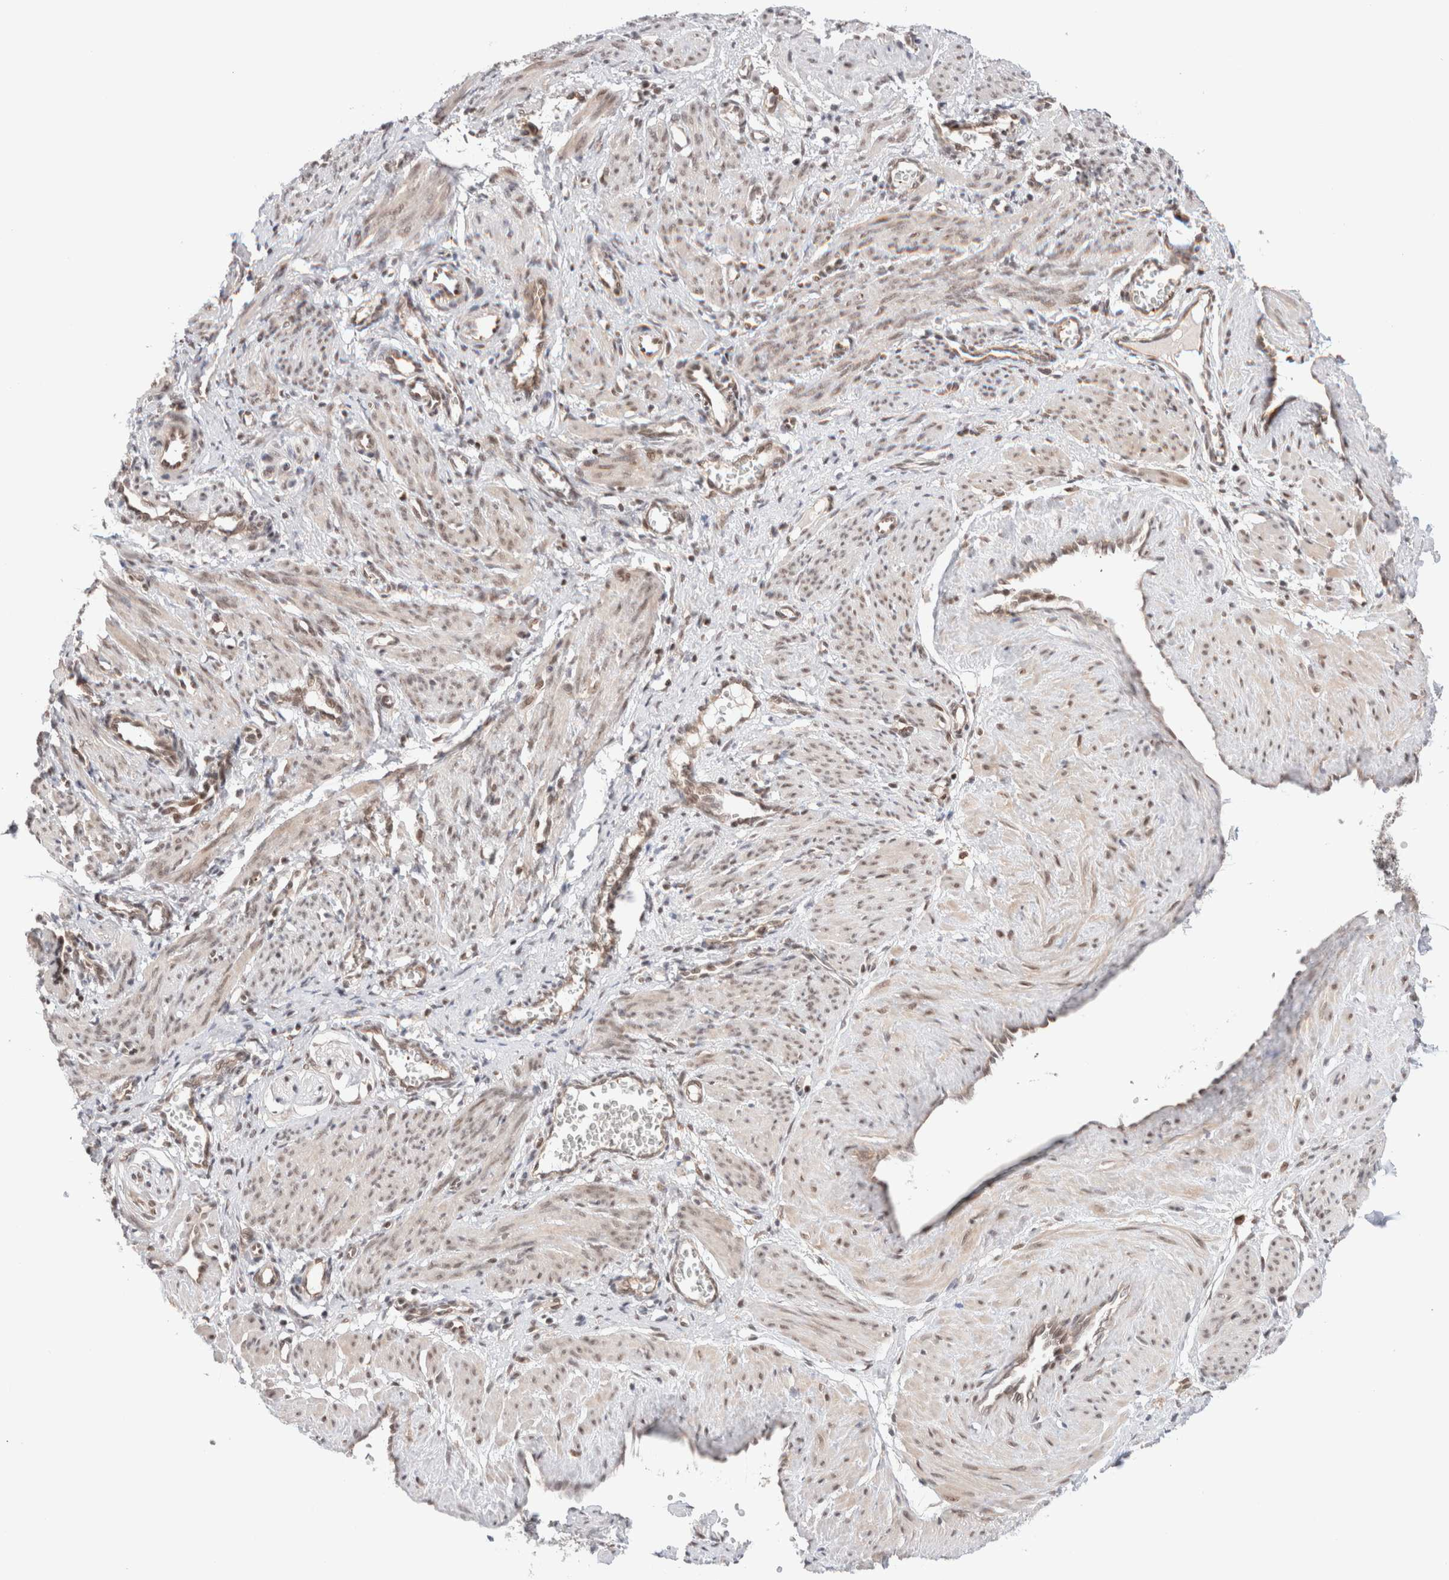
{"staining": {"intensity": "weak", "quantity": "25%-75%", "location": "nuclear"}, "tissue": "smooth muscle", "cell_type": "Smooth muscle cells", "image_type": "normal", "snomed": [{"axis": "morphology", "description": "Normal tissue, NOS"}, {"axis": "topography", "description": "Endometrium"}], "caption": "This micrograph displays immunohistochemistry staining of benign human smooth muscle, with low weak nuclear expression in approximately 25%-75% of smooth muscle cells.", "gene": "GATAD2A", "patient": {"sex": "female", "age": 33}}